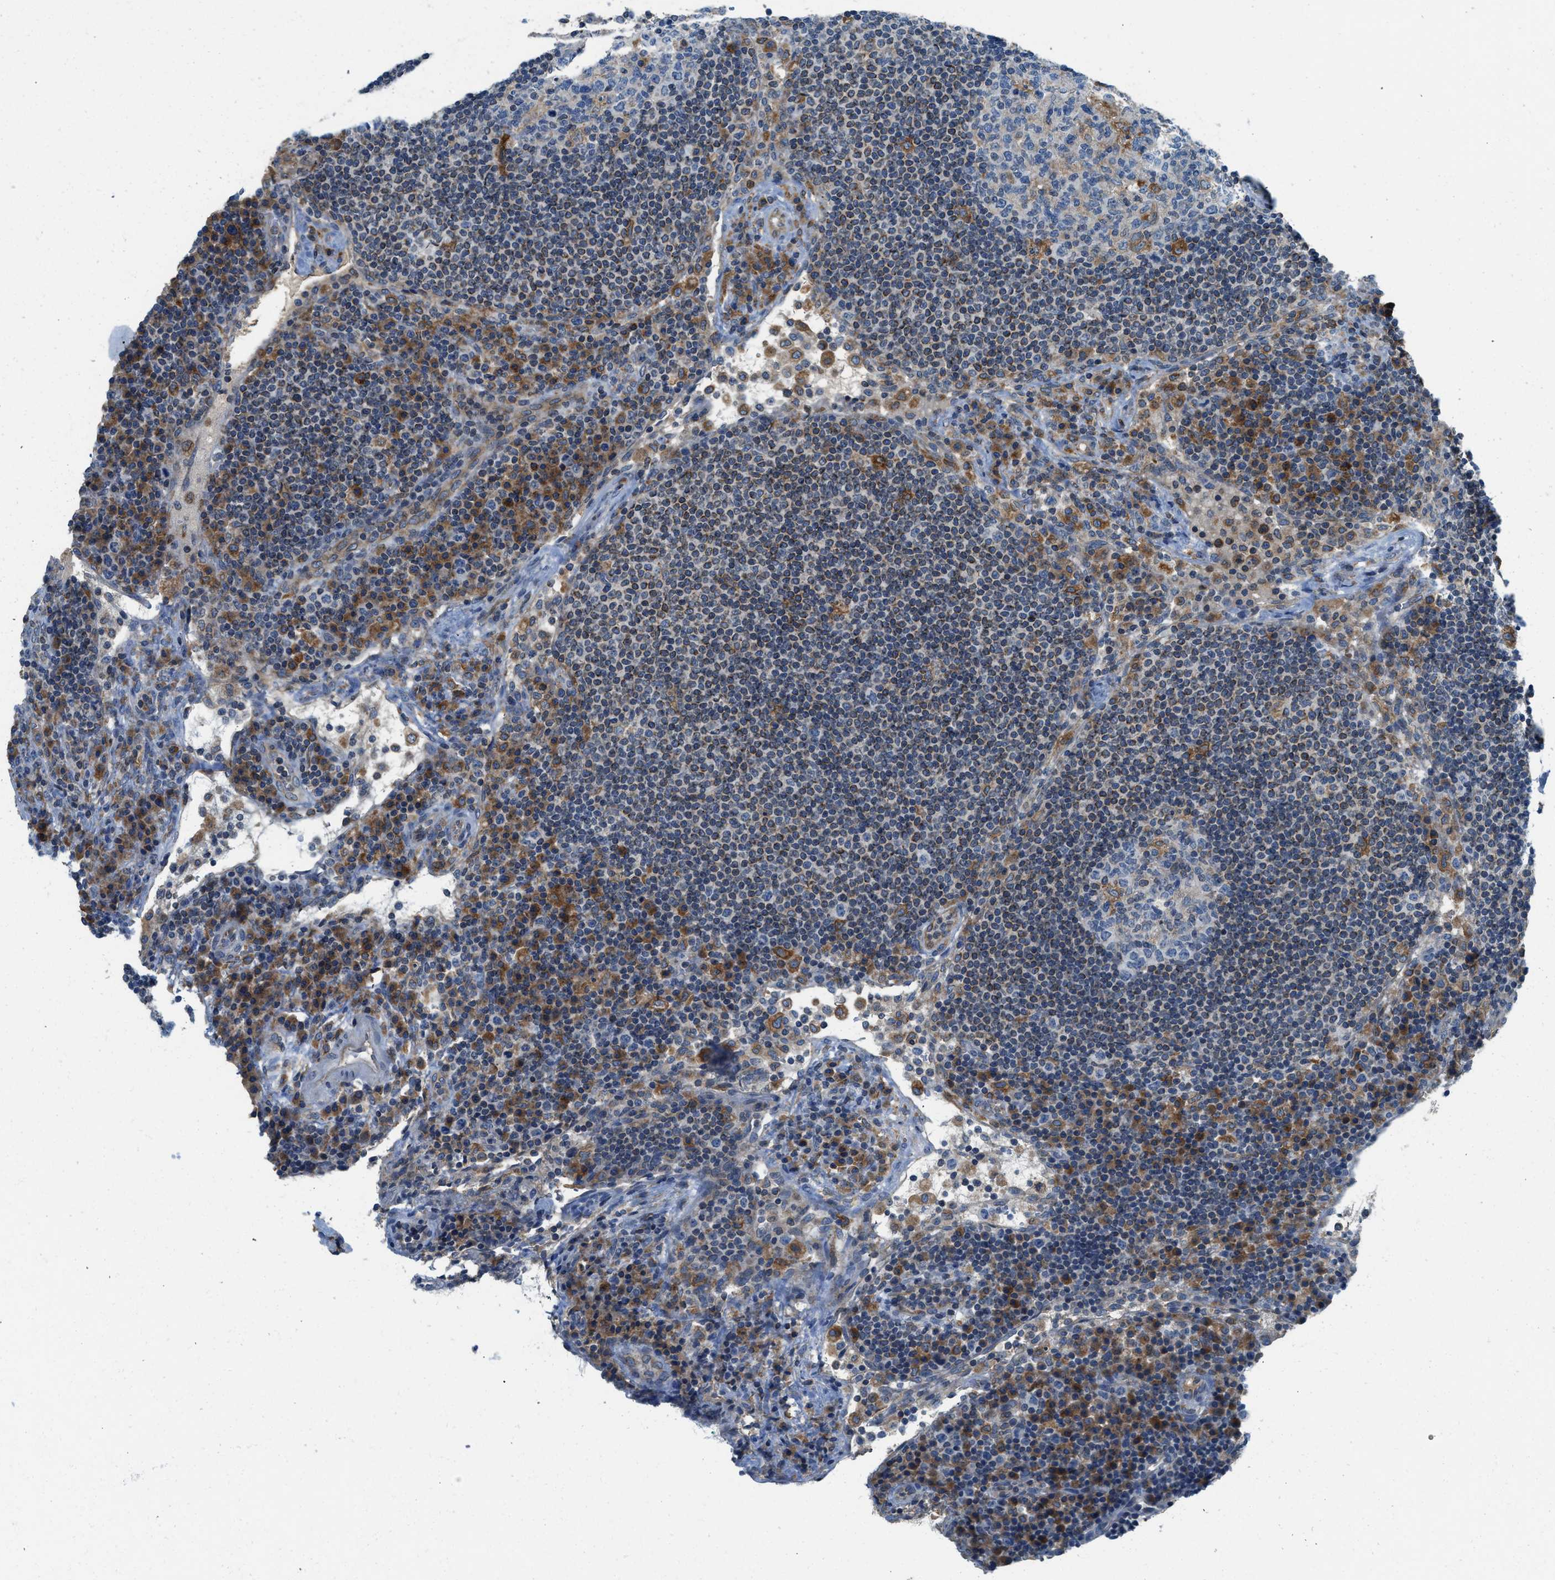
{"staining": {"intensity": "moderate", "quantity": "<25%", "location": "cytoplasmic/membranous"}, "tissue": "lymph node", "cell_type": "Germinal center cells", "image_type": "normal", "snomed": [{"axis": "morphology", "description": "Normal tissue, NOS"}, {"axis": "topography", "description": "Lymph node"}], "caption": "Human lymph node stained with a brown dye displays moderate cytoplasmic/membranous positive expression in approximately <25% of germinal center cells.", "gene": "BCAP31", "patient": {"sex": "female", "age": 53}}